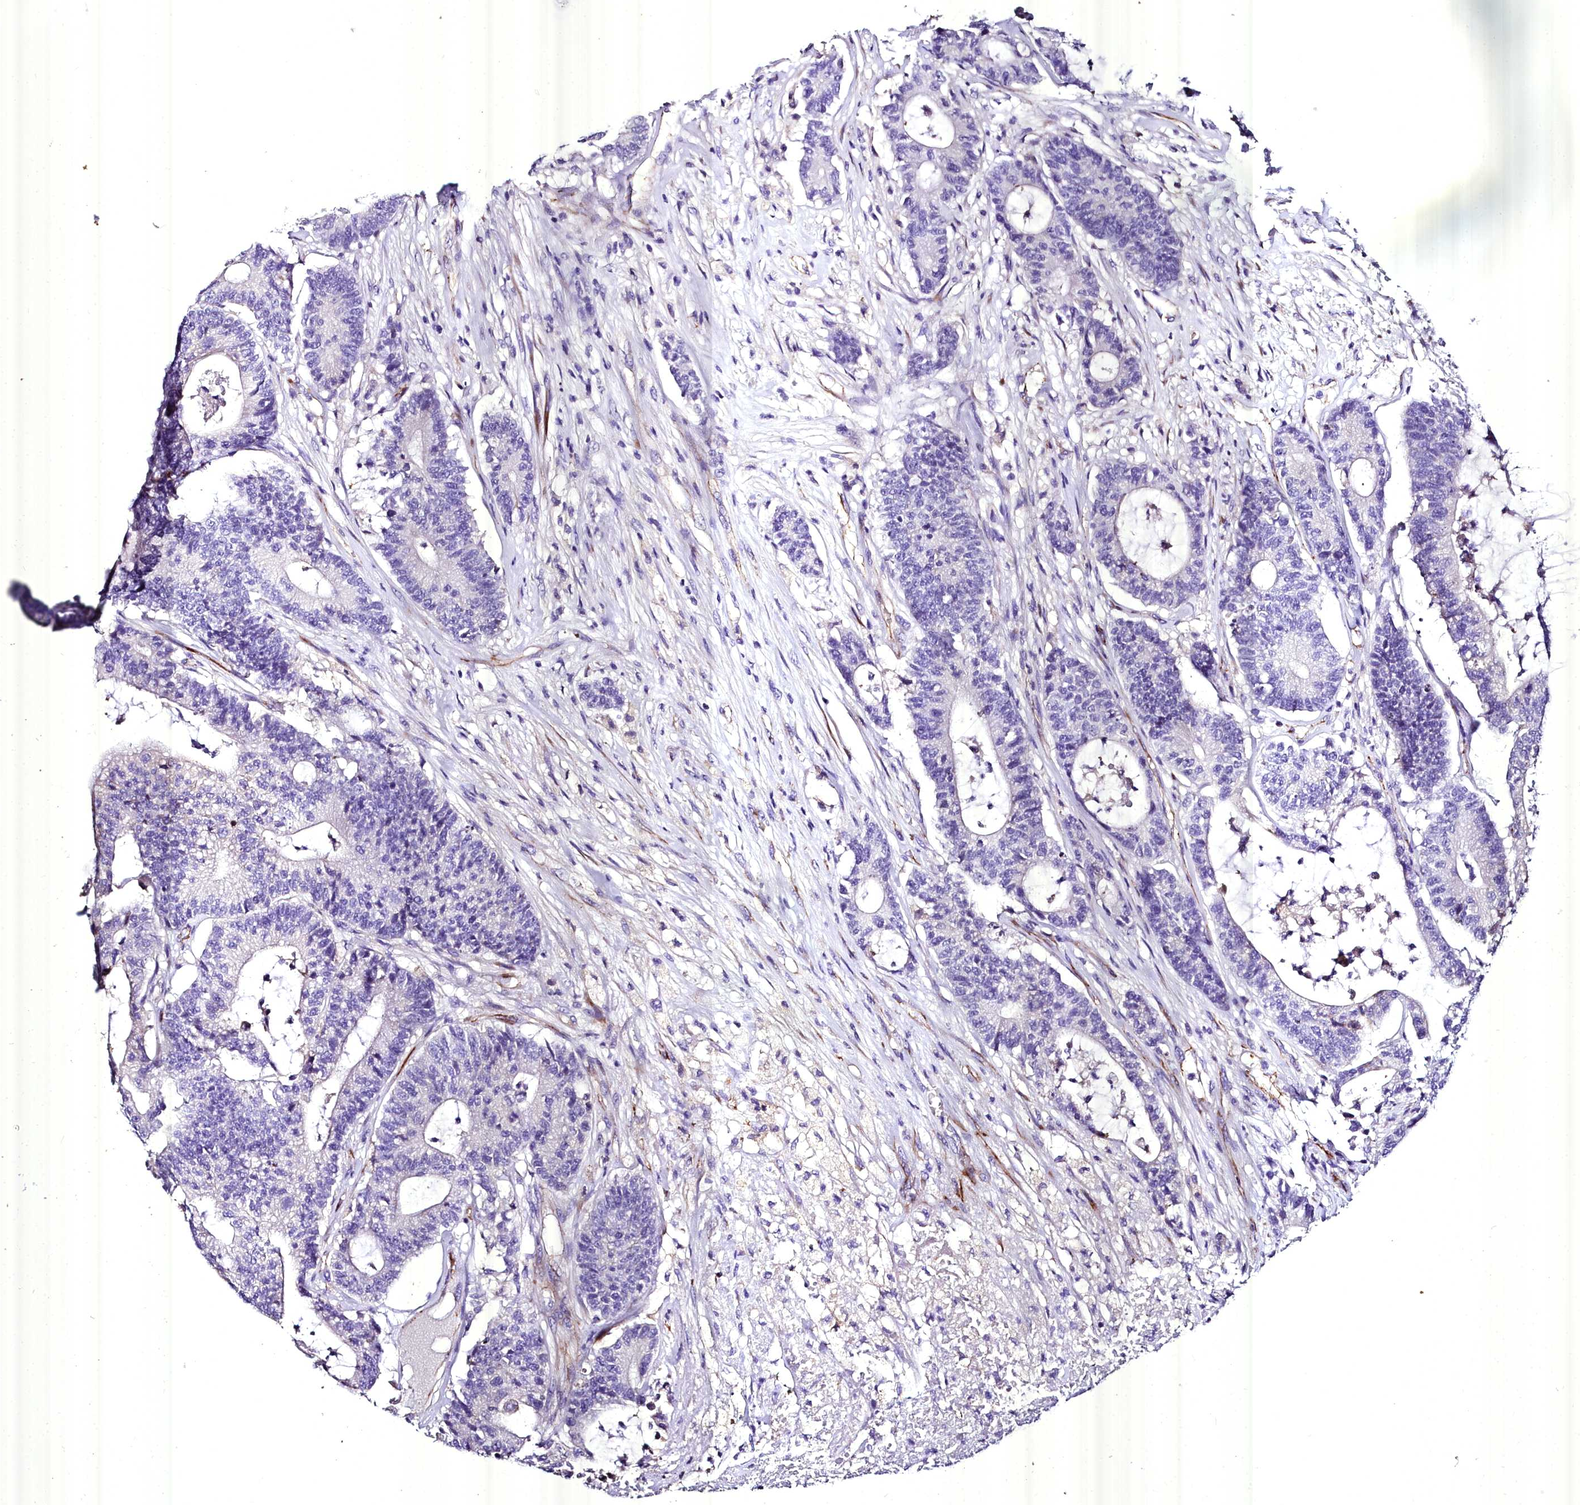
{"staining": {"intensity": "negative", "quantity": "none", "location": "none"}, "tissue": "colorectal cancer", "cell_type": "Tumor cells", "image_type": "cancer", "snomed": [{"axis": "morphology", "description": "Adenocarcinoma, NOS"}, {"axis": "topography", "description": "Colon"}], "caption": "Immunohistochemical staining of colorectal cancer shows no significant staining in tumor cells.", "gene": "MS4A18", "patient": {"sex": "female", "age": 84}}